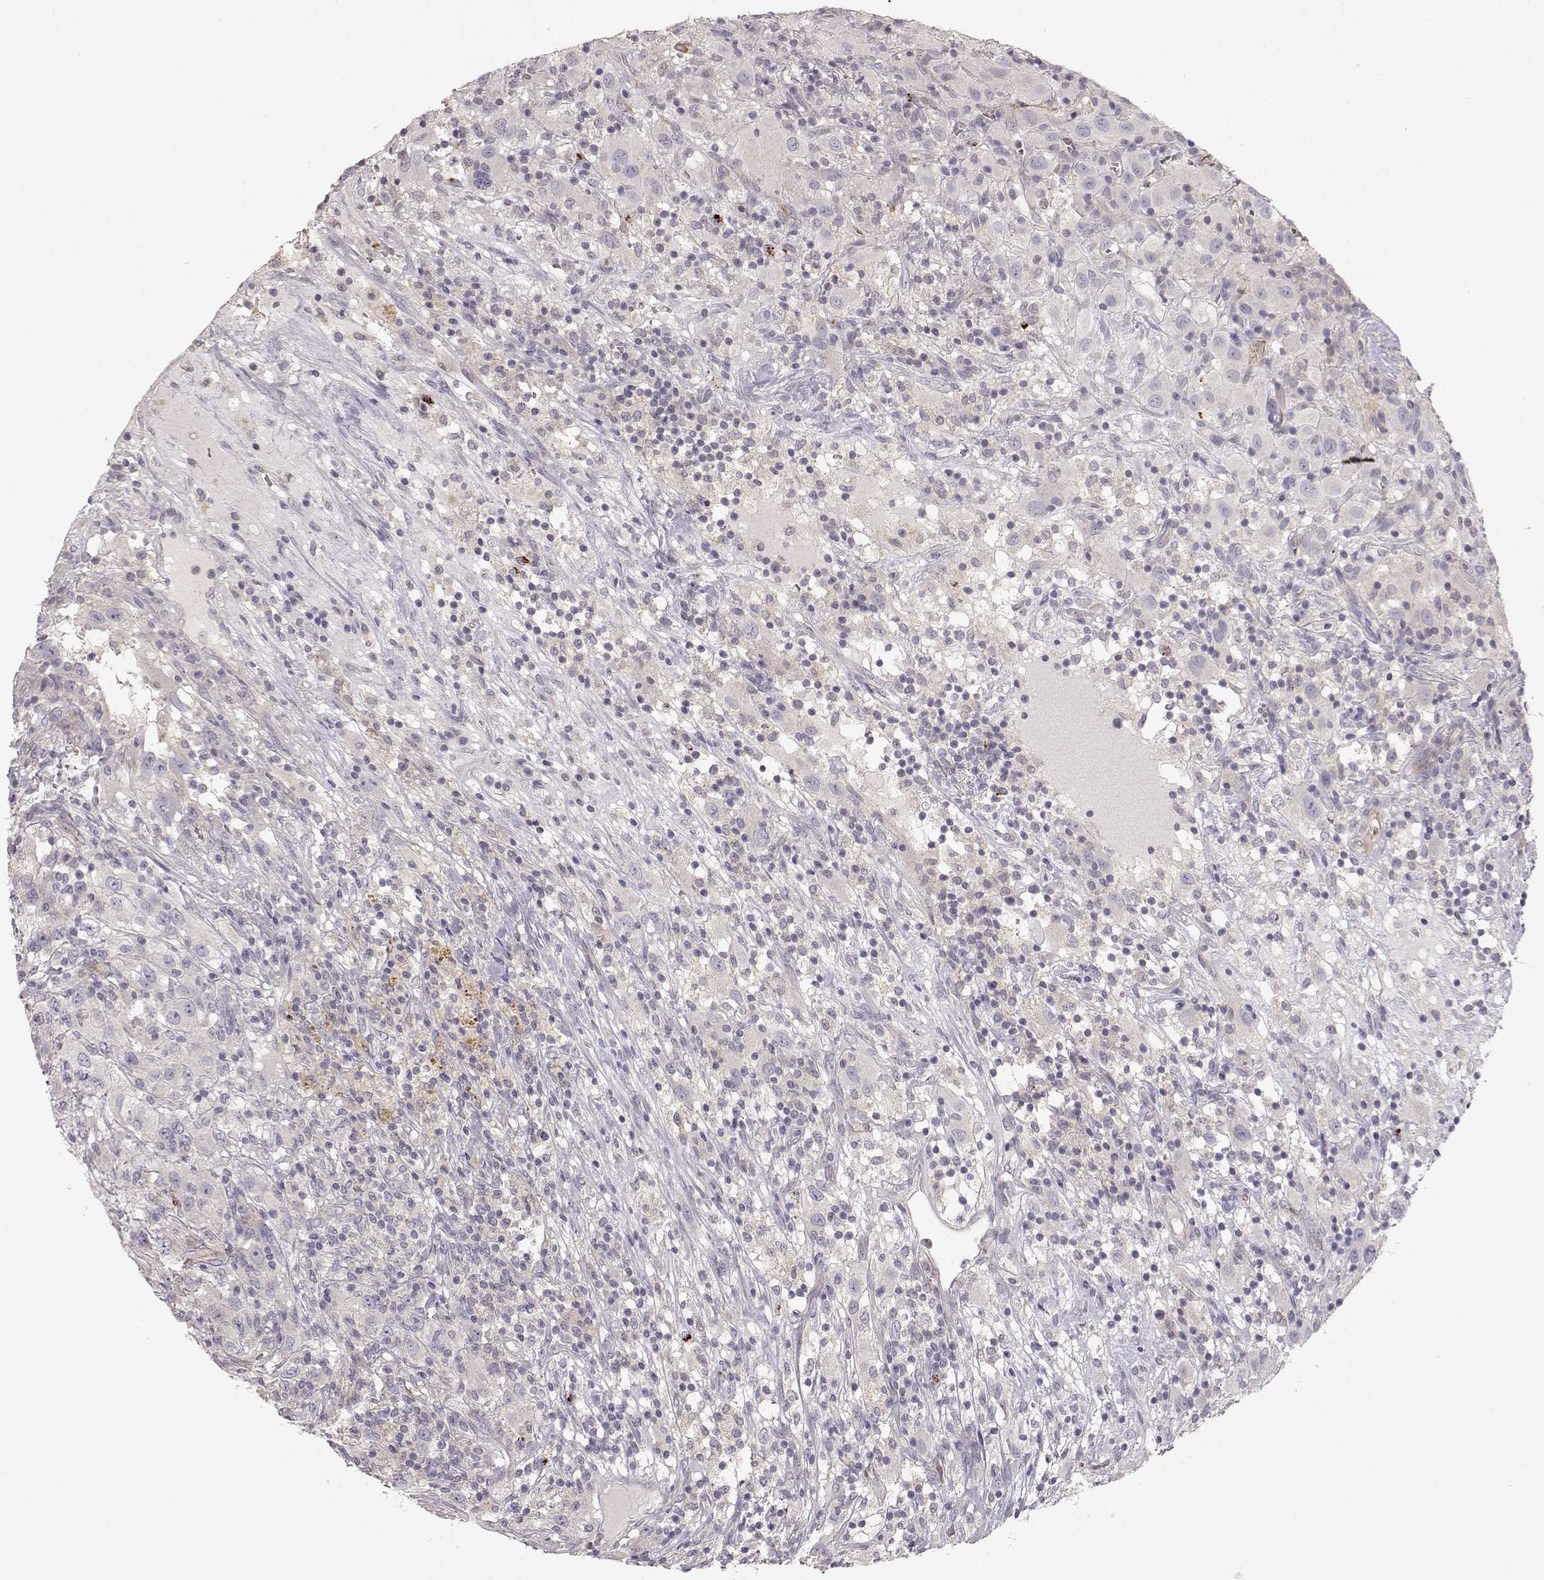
{"staining": {"intensity": "negative", "quantity": "none", "location": "none"}, "tissue": "renal cancer", "cell_type": "Tumor cells", "image_type": "cancer", "snomed": [{"axis": "morphology", "description": "Adenocarcinoma, NOS"}, {"axis": "topography", "description": "Kidney"}], "caption": "Protein analysis of renal cancer (adenocarcinoma) exhibits no significant expression in tumor cells. The staining is performed using DAB (3,3'-diaminobenzidine) brown chromogen with nuclei counter-stained in using hematoxylin.", "gene": "ARHGAP8", "patient": {"sex": "female", "age": 67}}